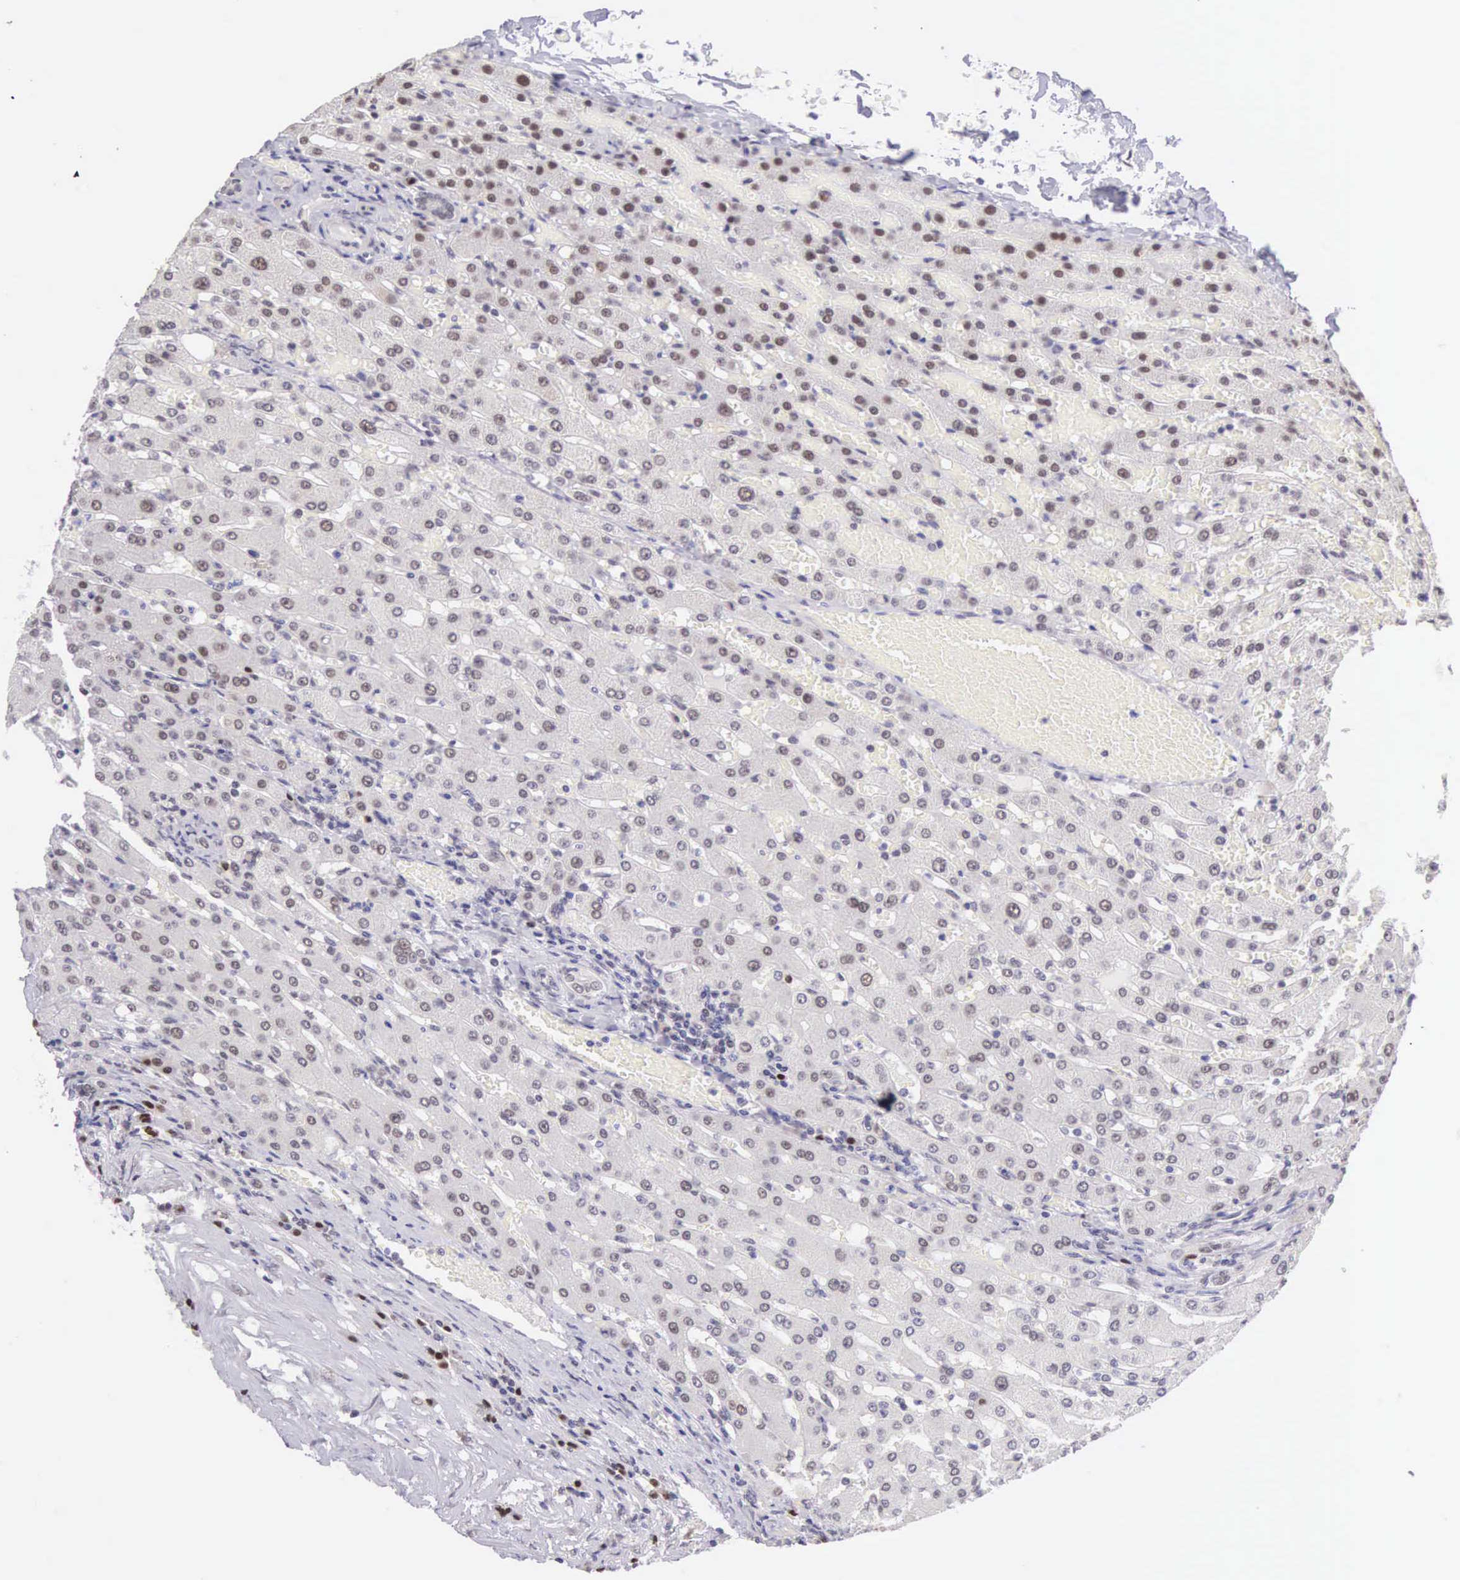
{"staining": {"intensity": "negative", "quantity": "none", "location": "none"}, "tissue": "liver", "cell_type": "Cholangiocytes", "image_type": "normal", "snomed": [{"axis": "morphology", "description": "Normal tissue, NOS"}, {"axis": "topography", "description": "Liver"}], "caption": "Immunohistochemistry (IHC) of unremarkable liver displays no expression in cholangiocytes.", "gene": "CCDC117", "patient": {"sex": "female", "age": 30}}